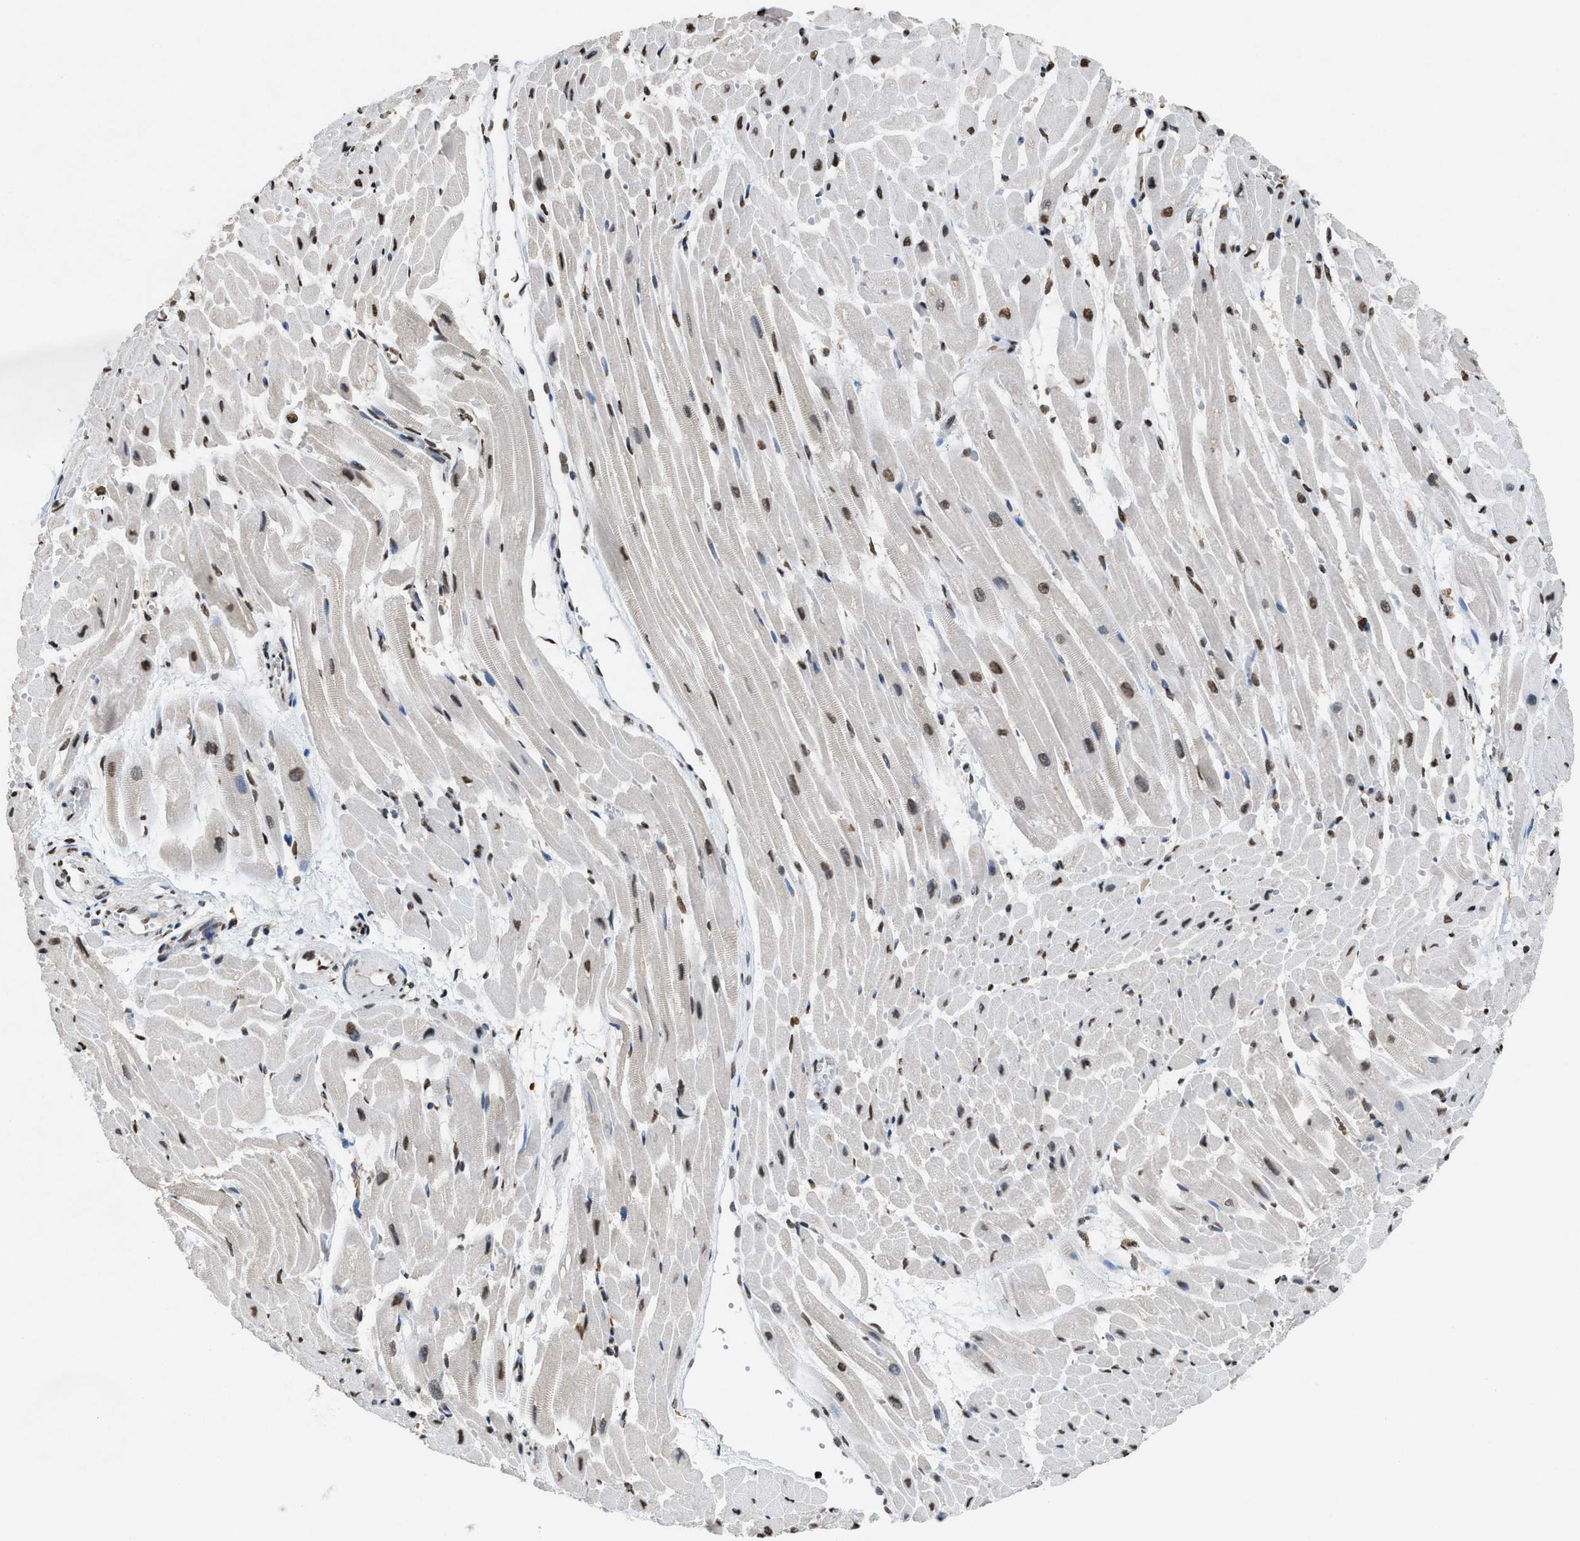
{"staining": {"intensity": "moderate", "quantity": "25%-75%", "location": "nuclear"}, "tissue": "heart muscle", "cell_type": "Cardiomyocytes", "image_type": "normal", "snomed": [{"axis": "morphology", "description": "Normal tissue, NOS"}, {"axis": "topography", "description": "Heart"}], "caption": "Cardiomyocytes exhibit medium levels of moderate nuclear positivity in about 25%-75% of cells in normal human heart muscle.", "gene": "NUP88", "patient": {"sex": "male", "age": 45}}